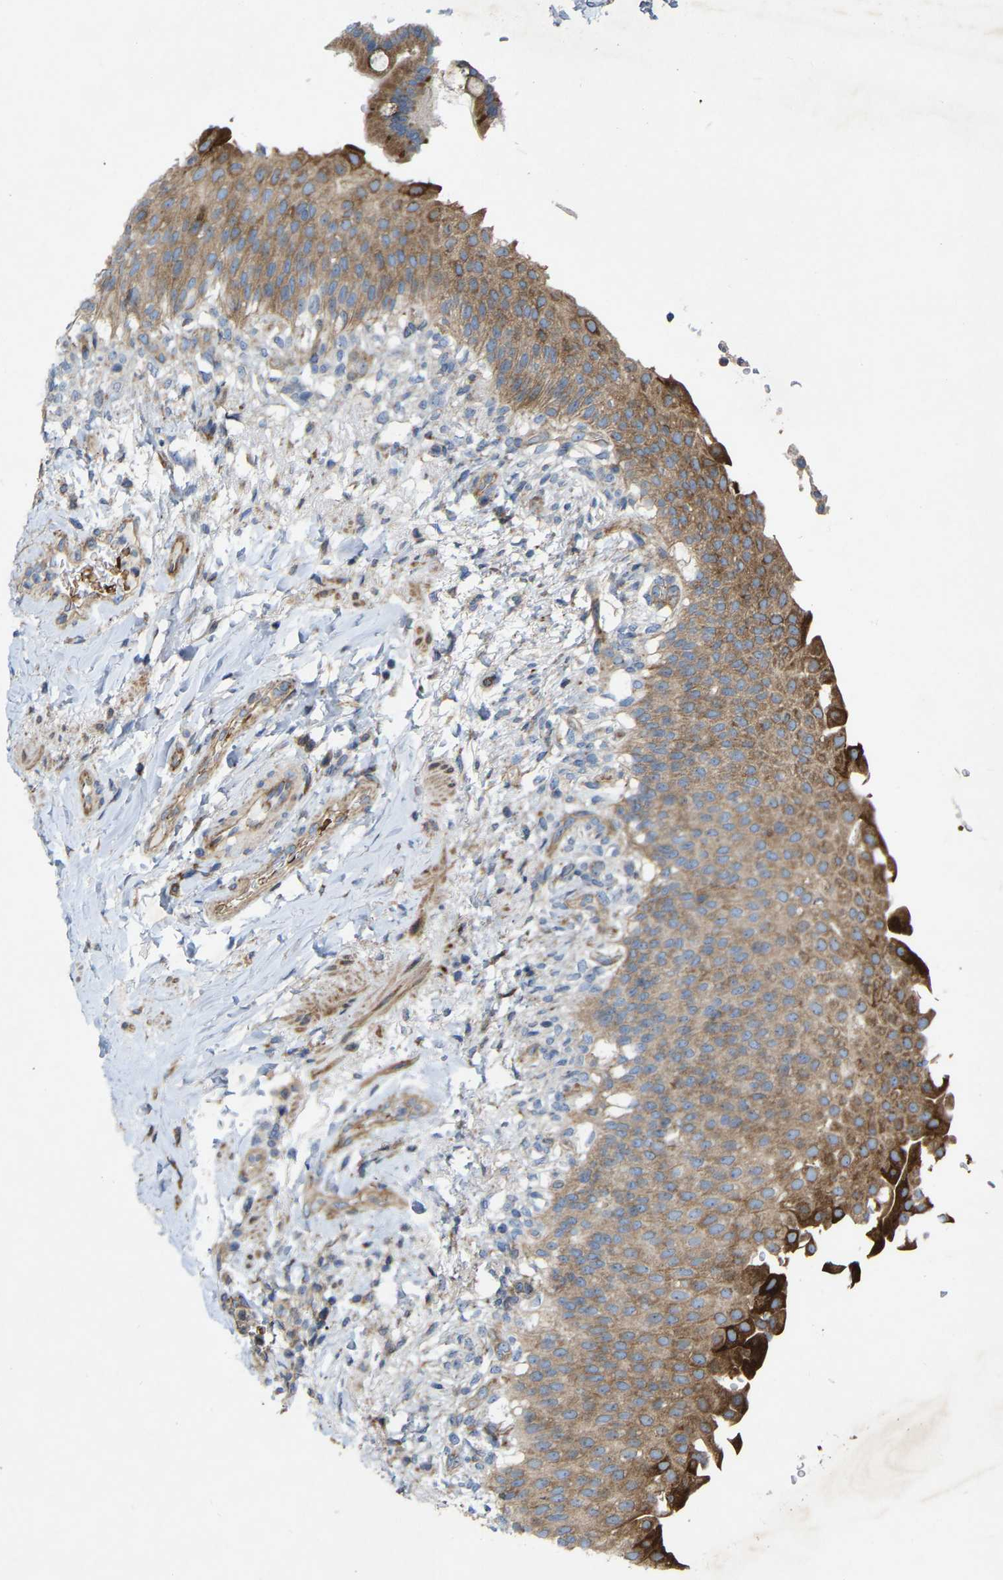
{"staining": {"intensity": "moderate", "quantity": "25%-75%", "location": "cytoplasmic/membranous"}, "tissue": "urinary bladder", "cell_type": "Urothelial cells", "image_type": "normal", "snomed": [{"axis": "morphology", "description": "Normal tissue, NOS"}, {"axis": "topography", "description": "Urinary bladder"}], "caption": "The immunohistochemical stain shows moderate cytoplasmic/membranous expression in urothelial cells of unremarkable urinary bladder. Nuclei are stained in blue.", "gene": "TOR1B", "patient": {"sex": "female", "age": 60}}